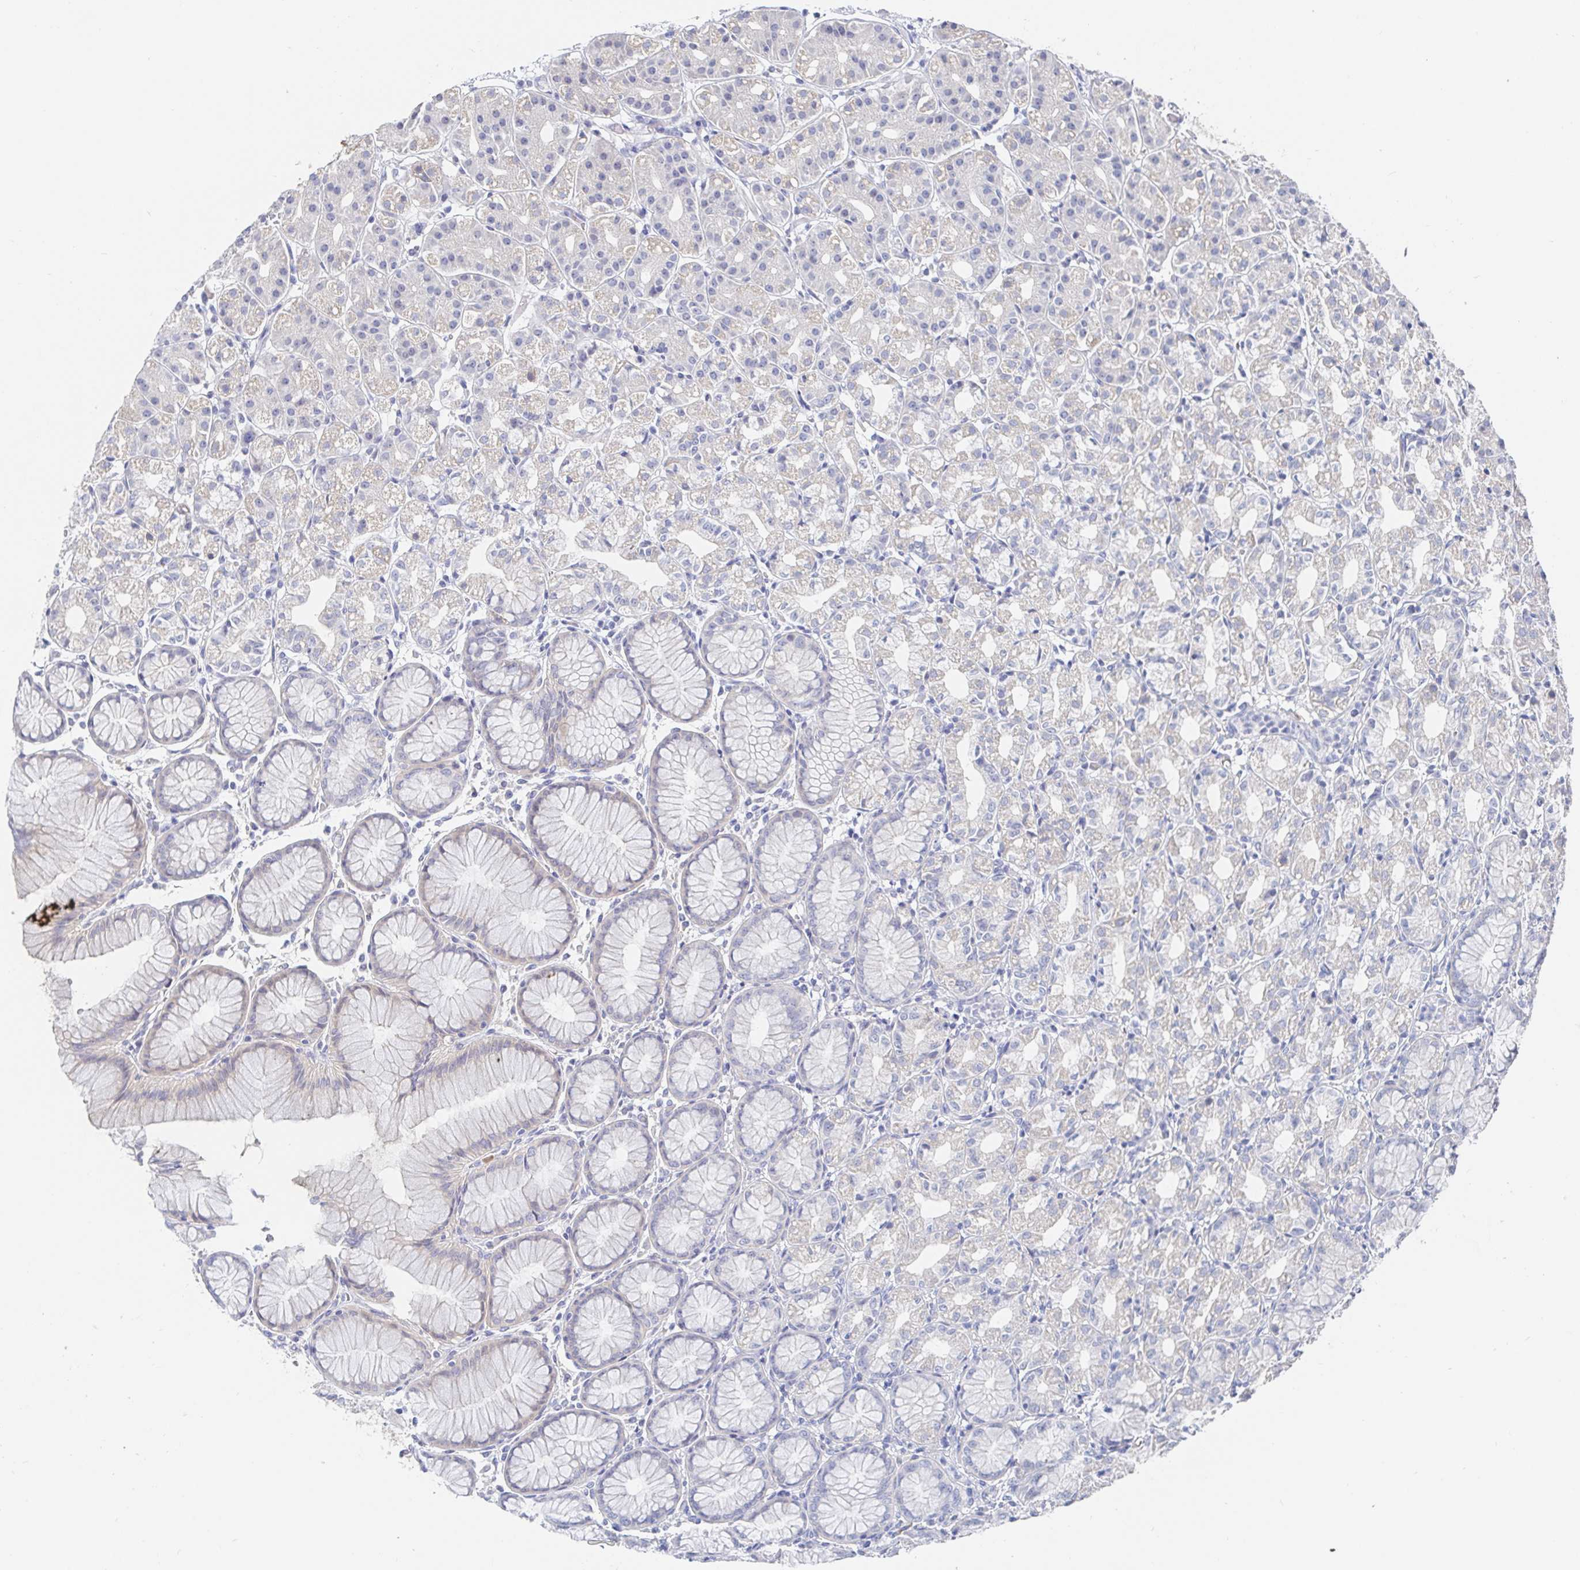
{"staining": {"intensity": "negative", "quantity": "none", "location": "none"}, "tissue": "stomach", "cell_type": "Glandular cells", "image_type": "normal", "snomed": [{"axis": "morphology", "description": "Normal tissue, NOS"}, {"axis": "topography", "description": "Stomach"}], "caption": "There is no significant positivity in glandular cells of stomach. (Brightfield microscopy of DAB (3,3'-diaminobenzidine) IHC at high magnification).", "gene": "ZNF100", "patient": {"sex": "female", "age": 57}}